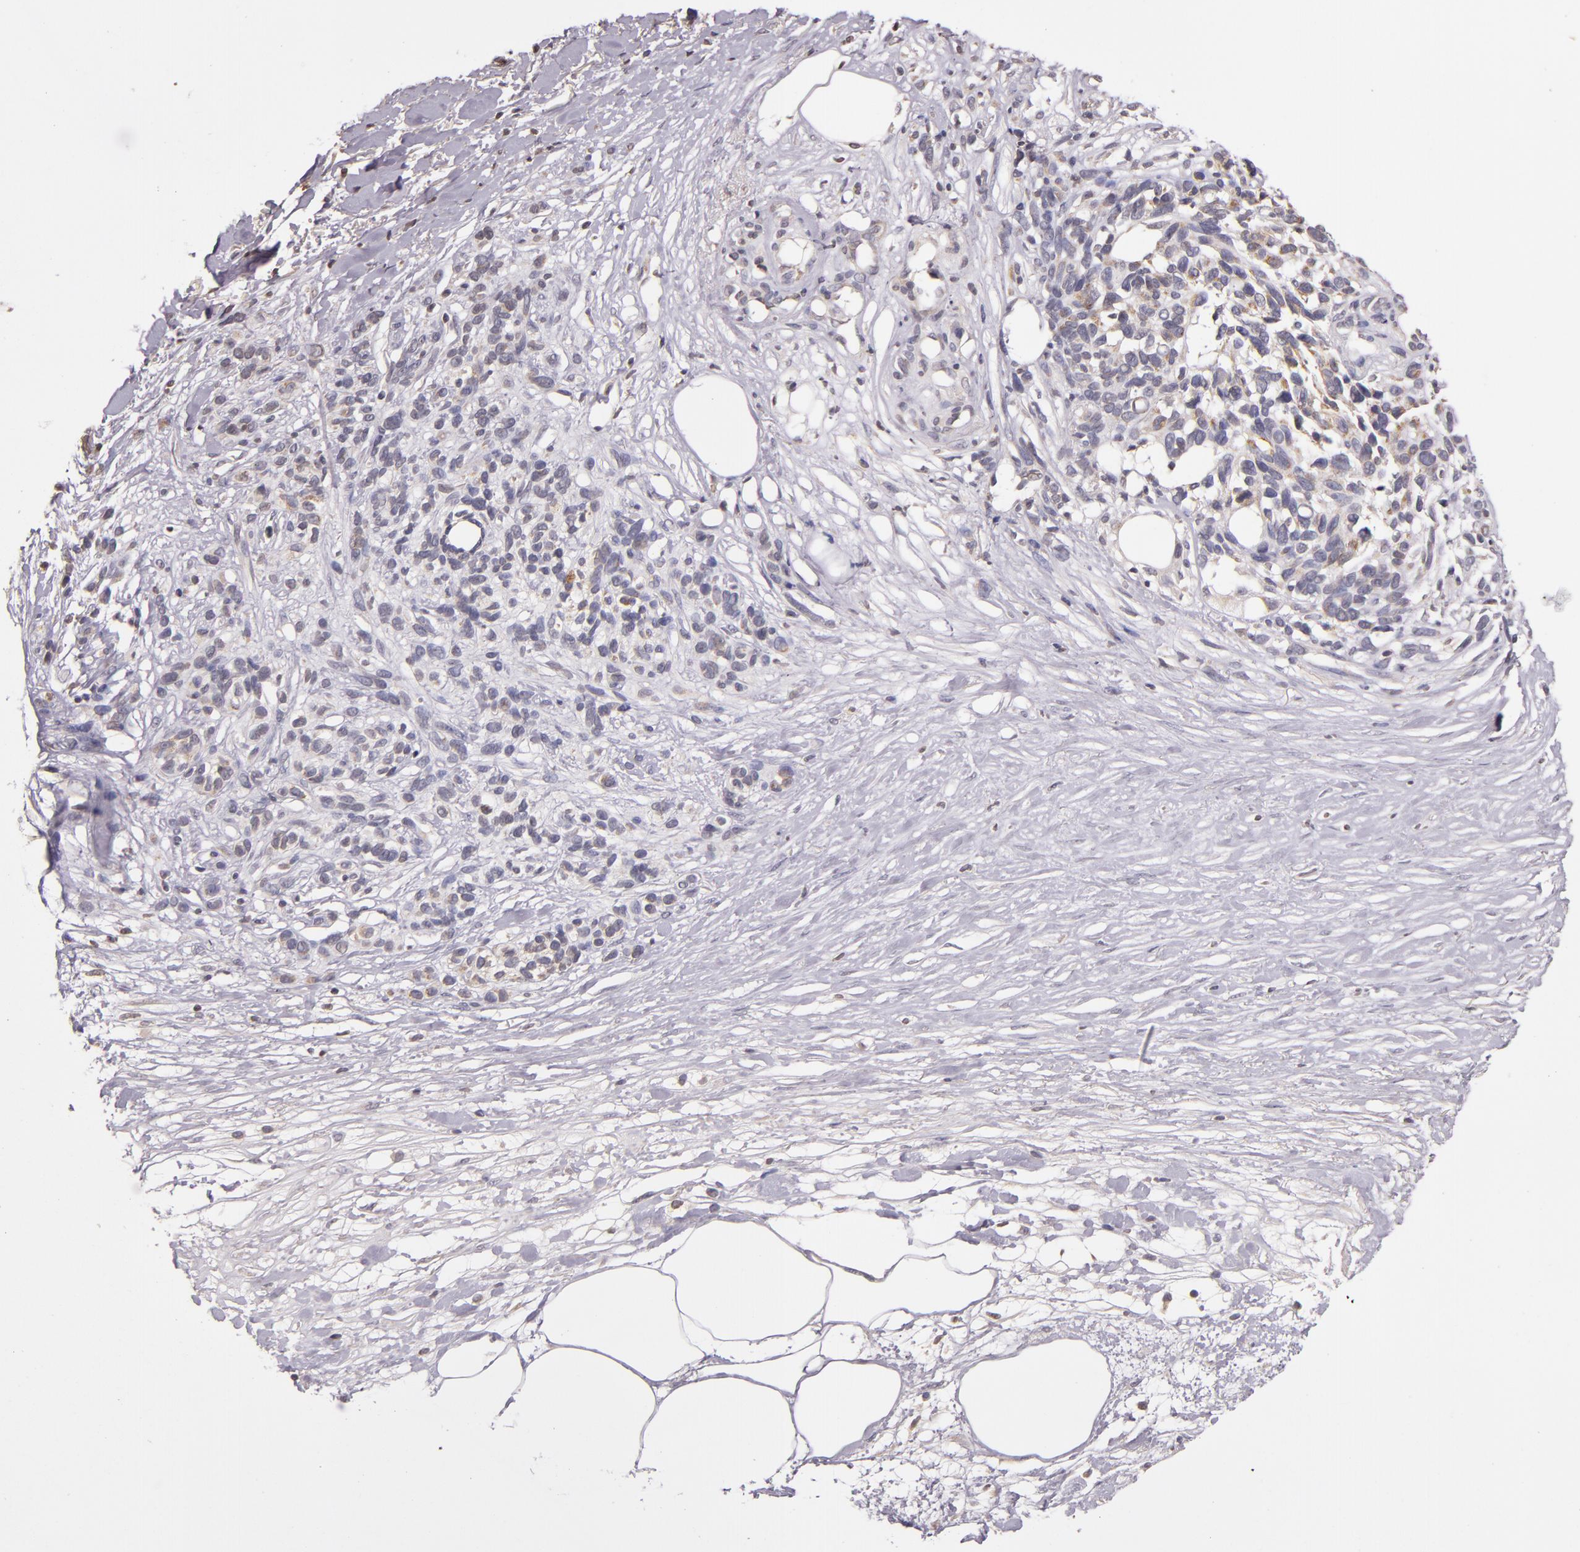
{"staining": {"intensity": "weak", "quantity": "<25%", "location": "cytoplasmic/membranous"}, "tissue": "melanoma", "cell_type": "Tumor cells", "image_type": "cancer", "snomed": [{"axis": "morphology", "description": "Malignant melanoma, NOS"}, {"axis": "topography", "description": "Skin"}], "caption": "High power microscopy micrograph of an immunohistochemistry (IHC) histopathology image of malignant melanoma, revealing no significant staining in tumor cells. (Immunohistochemistry (ihc), brightfield microscopy, high magnification).", "gene": "ABL1", "patient": {"sex": "female", "age": 85}}